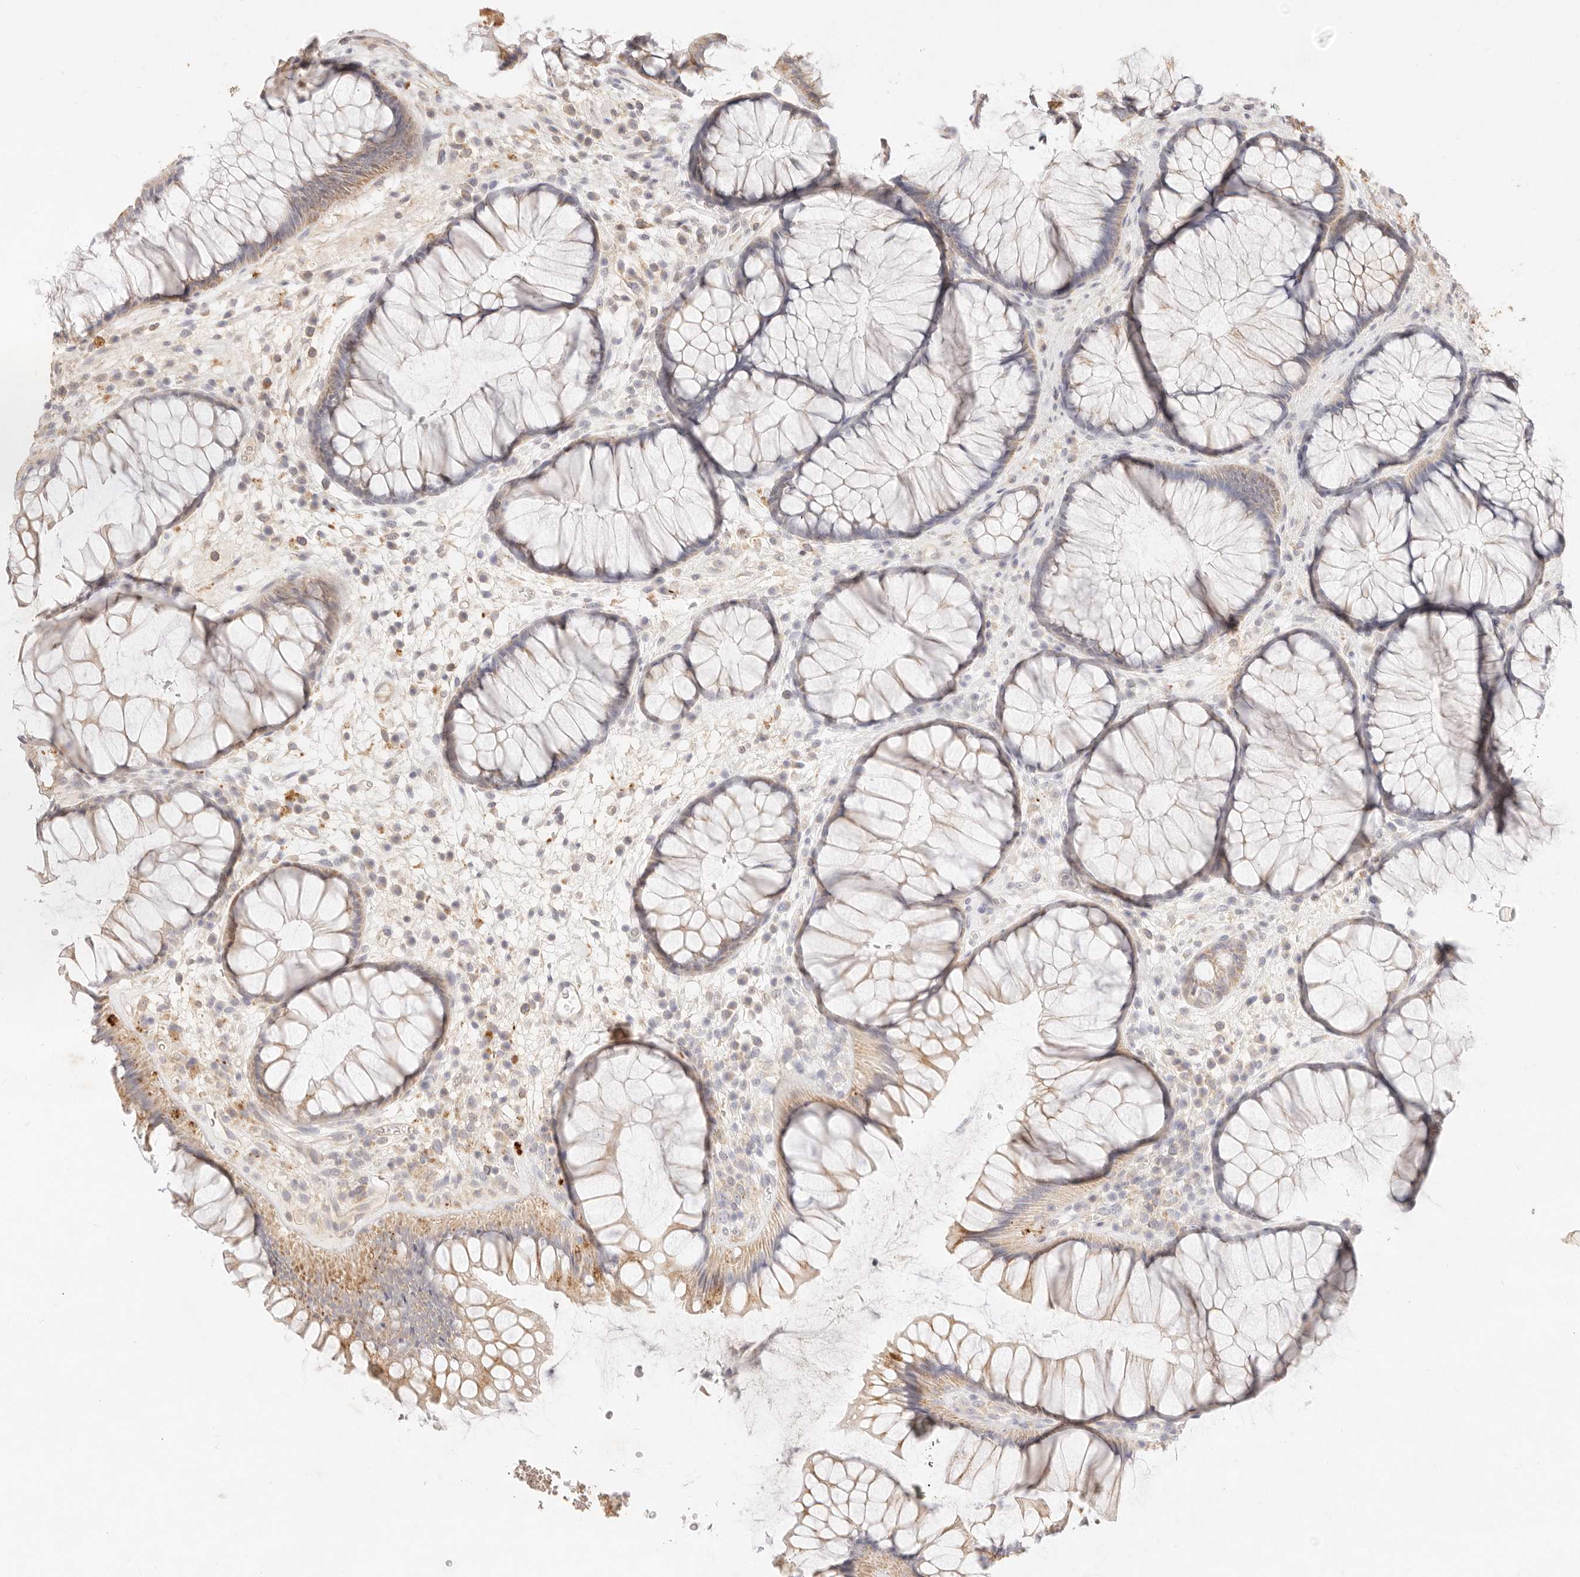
{"staining": {"intensity": "weak", "quantity": "25%-75%", "location": "cytoplasmic/membranous"}, "tissue": "rectum", "cell_type": "Glandular cells", "image_type": "normal", "snomed": [{"axis": "morphology", "description": "Normal tissue, NOS"}, {"axis": "topography", "description": "Rectum"}], "caption": "This histopathology image exhibits IHC staining of unremarkable human rectum, with low weak cytoplasmic/membranous staining in approximately 25%-75% of glandular cells.", "gene": "ACOX1", "patient": {"sex": "male", "age": 51}}